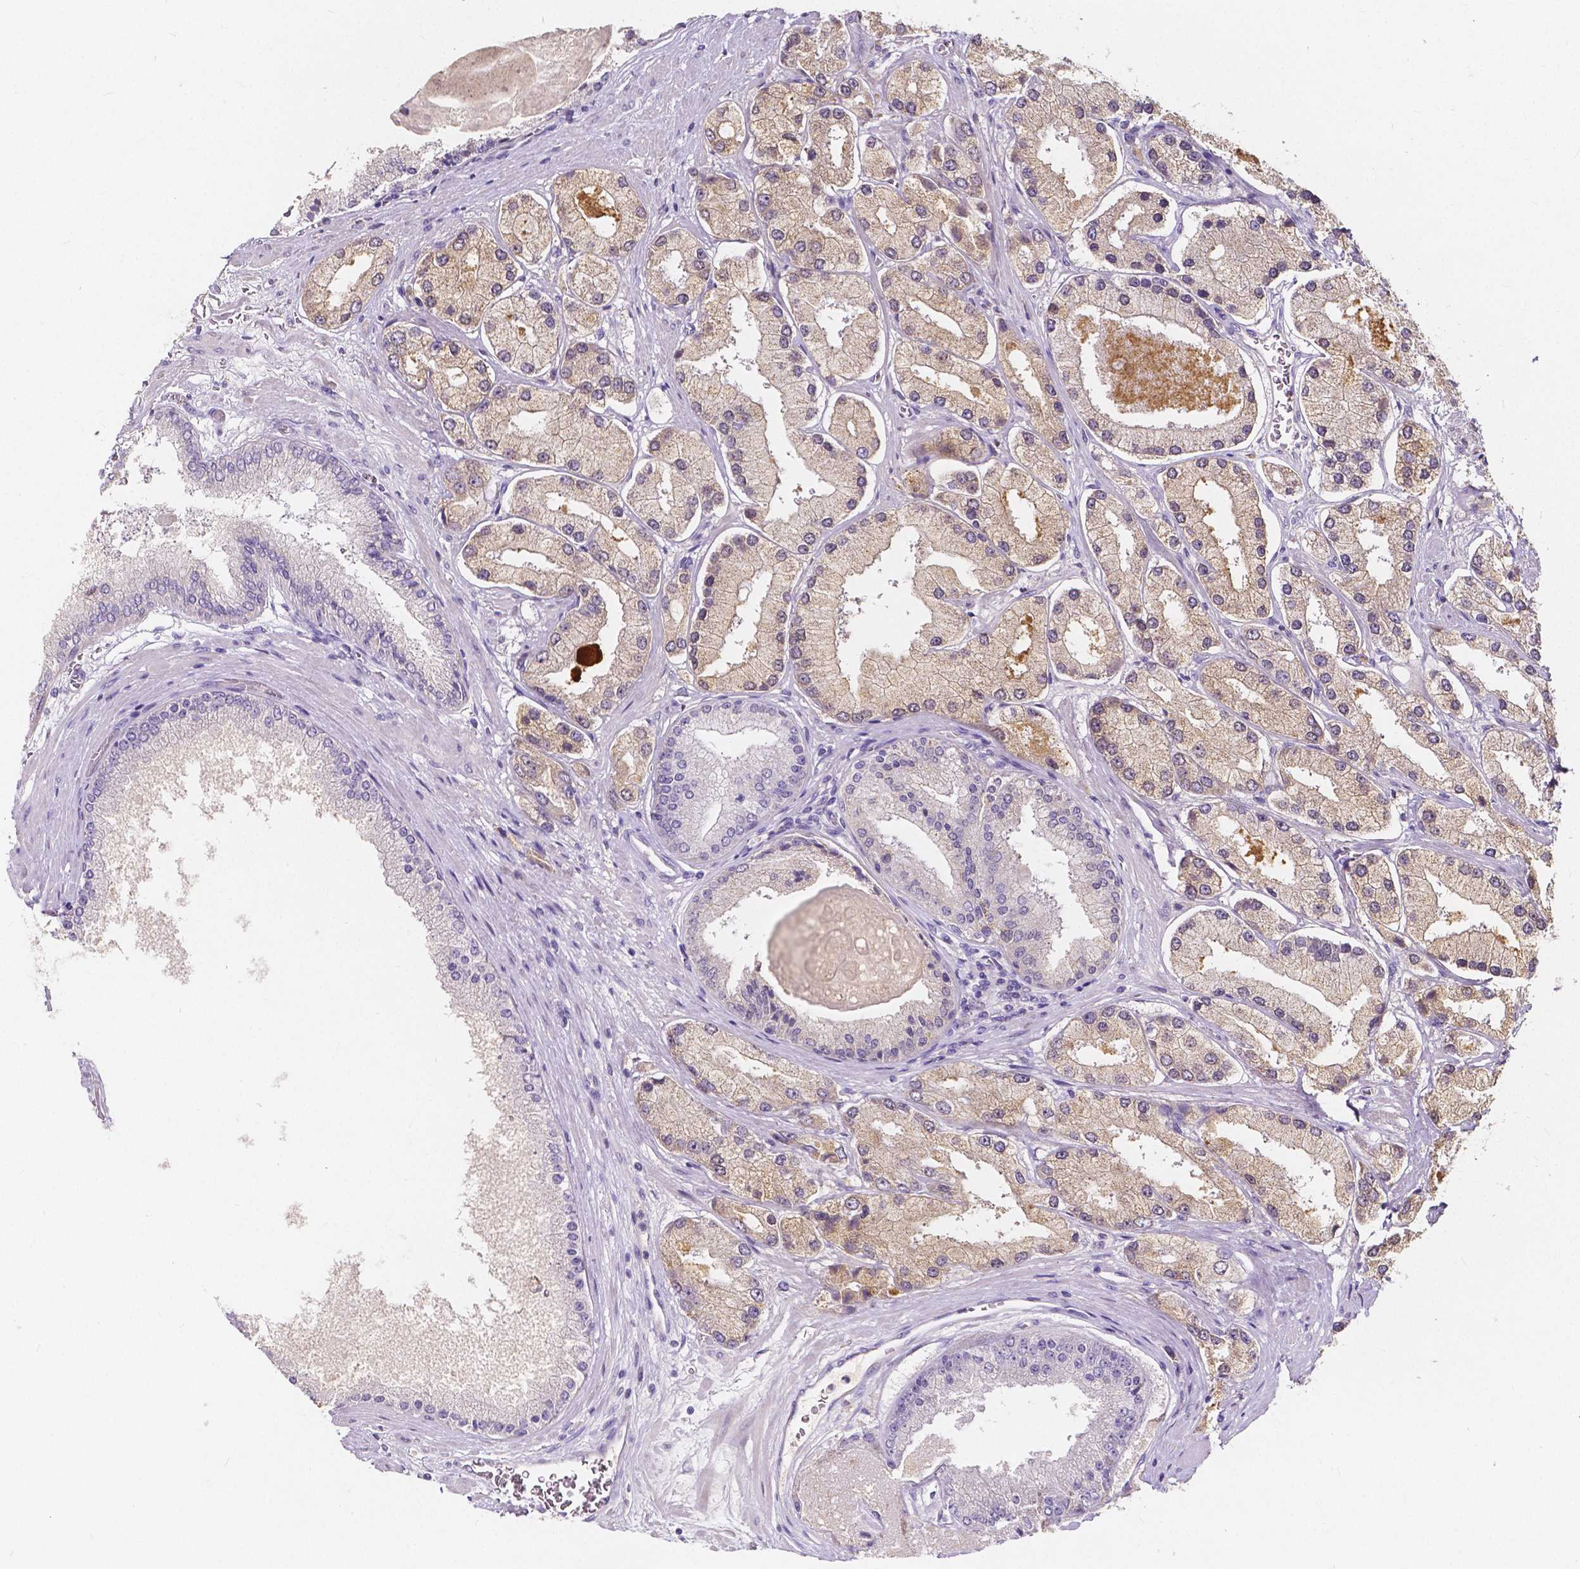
{"staining": {"intensity": "weak", "quantity": "25%-75%", "location": "cytoplasmic/membranous"}, "tissue": "prostate cancer", "cell_type": "Tumor cells", "image_type": "cancer", "snomed": [{"axis": "morphology", "description": "Adenocarcinoma, High grade"}, {"axis": "topography", "description": "Prostate"}], "caption": "The micrograph reveals staining of prostate high-grade adenocarcinoma, revealing weak cytoplasmic/membranous protein staining (brown color) within tumor cells.", "gene": "ACP5", "patient": {"sex": "male", "age": 67}}